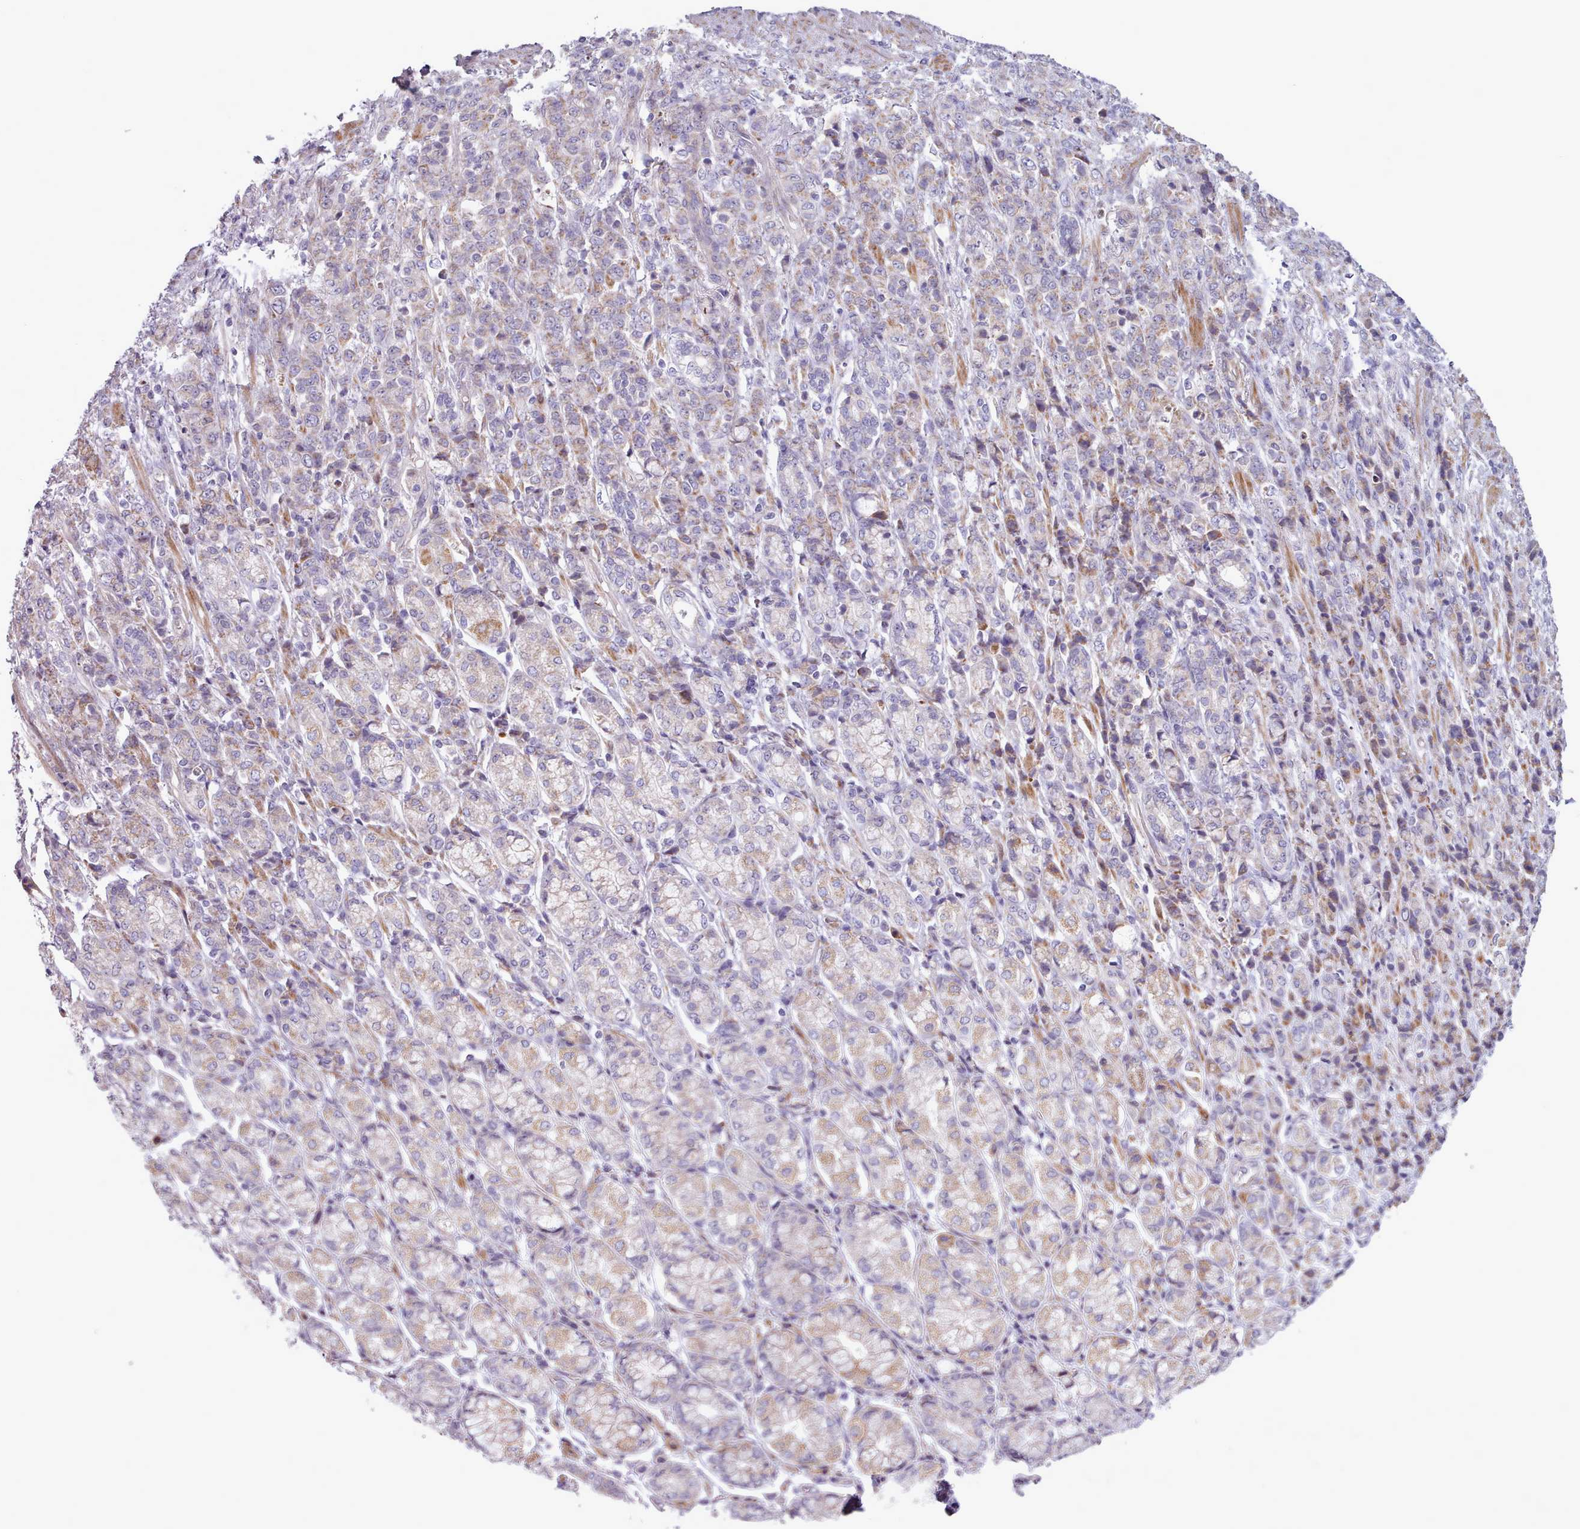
{"staining": {"intensity": "weak", "quantity": "<25%", "location": "cytoplasmic/membranous"}, "tissue": "stomach cancer", "cell_type": "Tumor cells", "image_type": "cancer", "snomed": [{"axis": "morphology", "description": "Adenocarcinoma, NOS"}, {"axis": "topography", "description": "Stomach"}], "caption": "A histopathology image of stomach cancer stained for a protein reveals no brown staining in tumor cells.", "gene": "AVL9", "patient": {"sex": "female", "age": 79}}